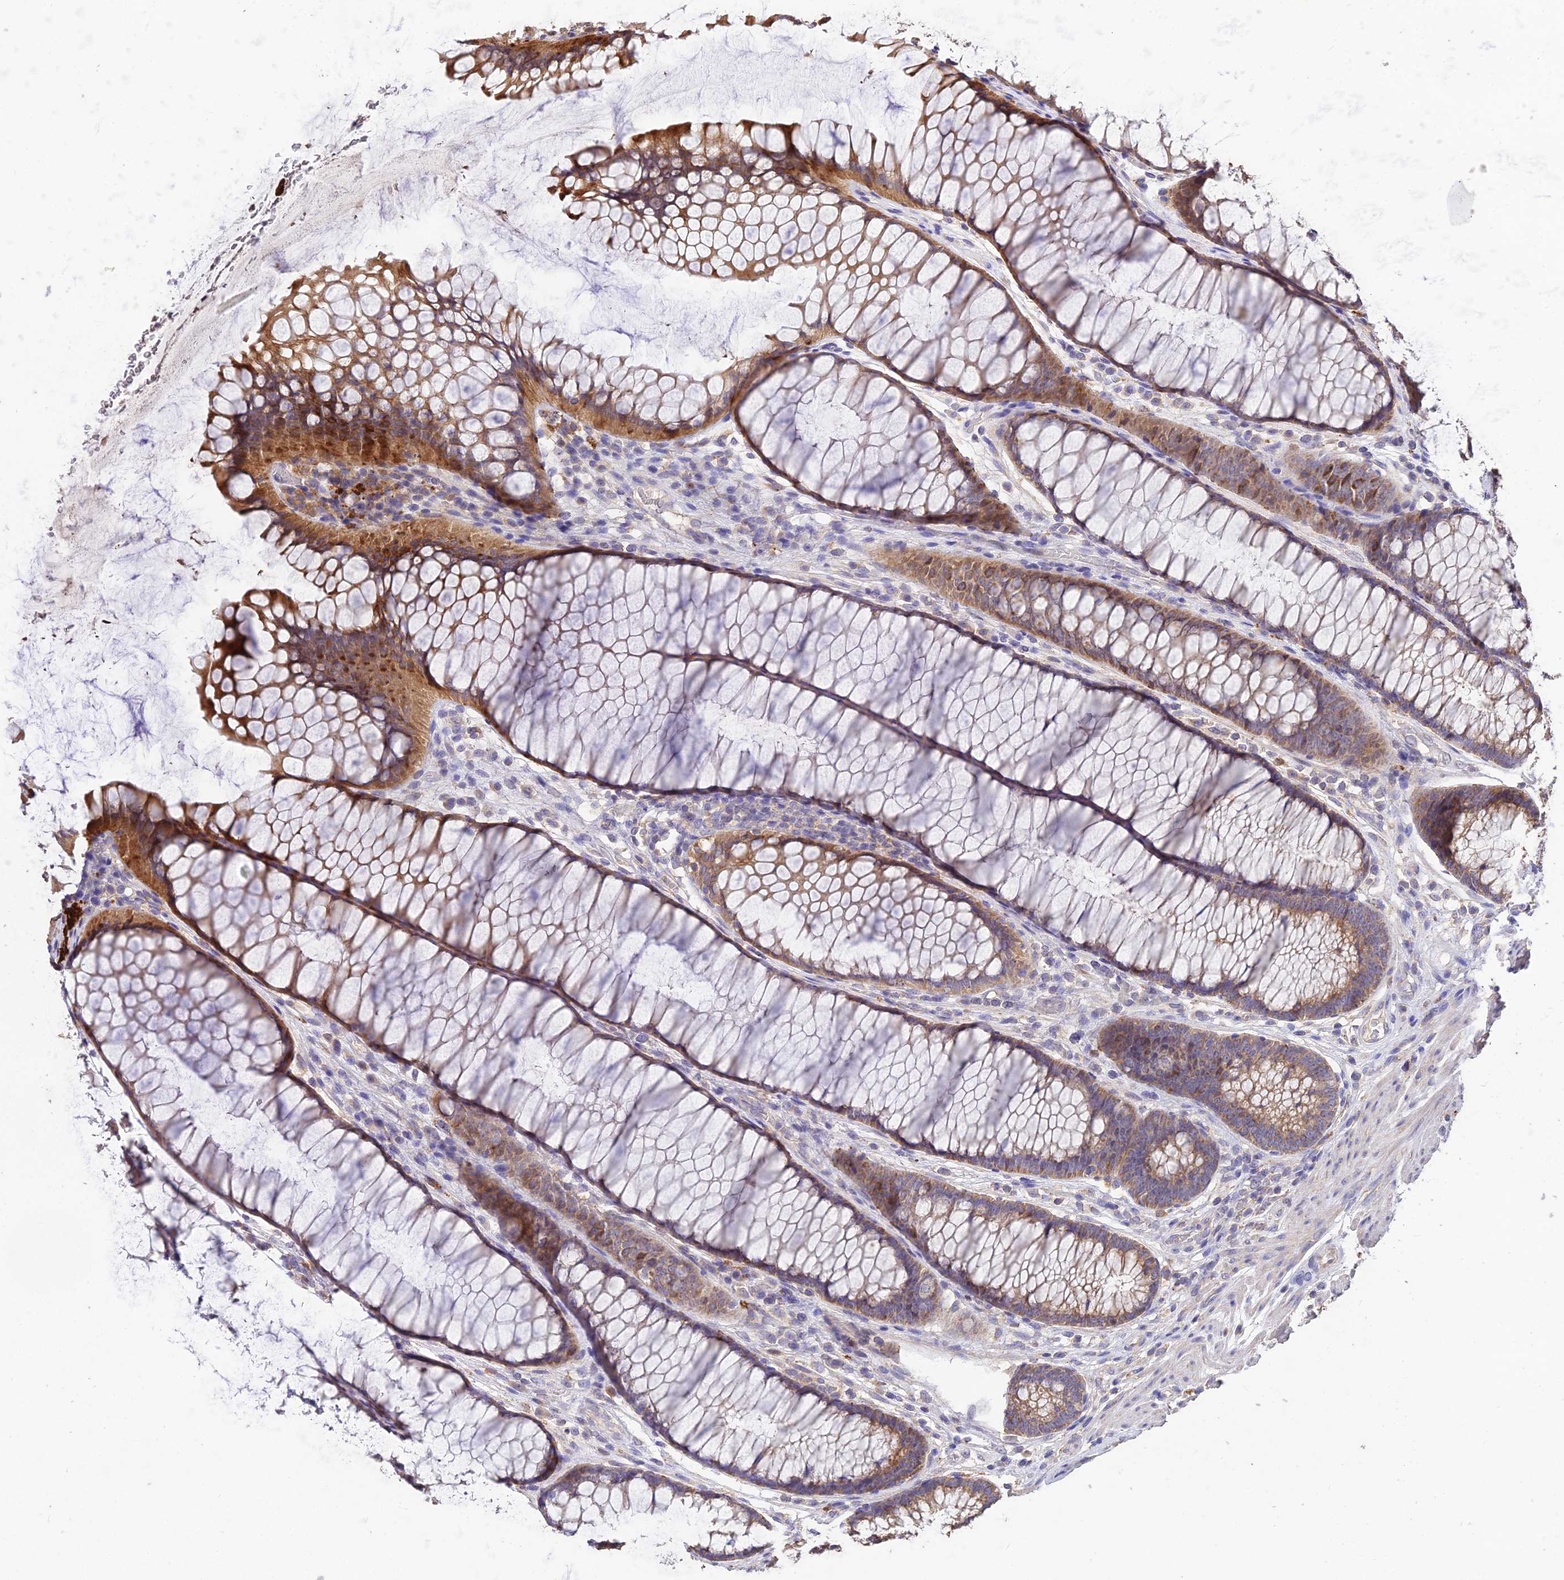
{"staining": {"intensity": "weak", "quantity": ">75%", "location": "cytoplasmic/membranous"}, "tissue": "colon", "cell_type": "Endothelial cells", "image_type": "normal", "snomed": [{"axis": "morphology", "description": "Normal tissue, NOS"}, {"axis": "topography", "description": "Colon"}], "caption": "IHC micrograph of normal colon stained for a protein (brown), which reveals low levels of weak cytoplasmic/membranous positivity in about >75% of endothelial cells.", "gene": "SDHD", "patient": {"sex": "female", "age": 82}}